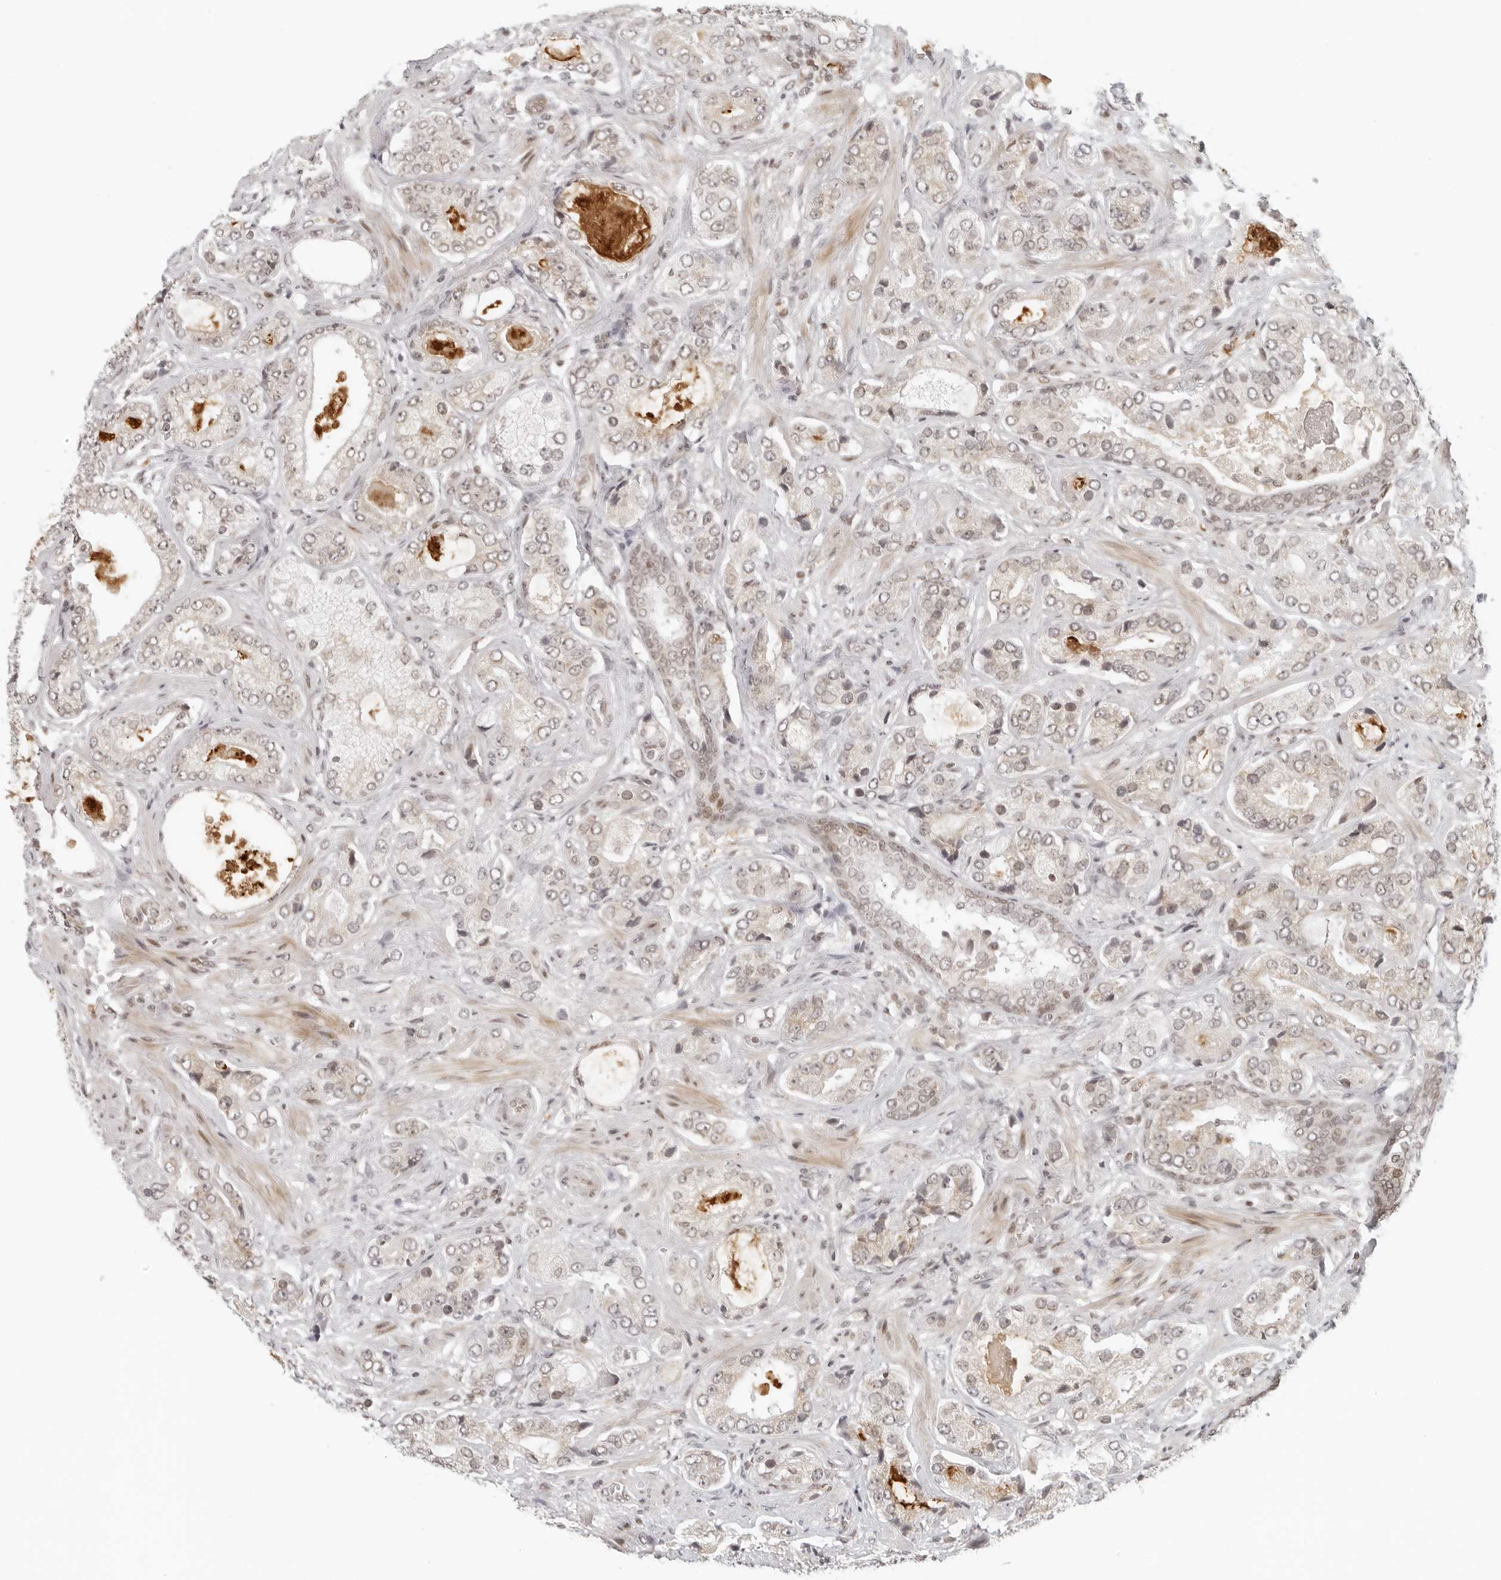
{"staining": {"intensity": "weak", "quantity": ">75%", "location": "nuclear"}, "tissue": "prostate cancer", "cell_type": "Tumor cells", "image_type": "cancer", "snomed": [{"axis": "morphology", "description": "Normal tissue, NOS"}, {"axis": "morphology", "description": "Adenocarcinoma, High grade"}, {"axis": "topography", "description": "Prostate"}, {"axis": "topography", "description": "Peripheral nerve tissue"}], "caption": "High-magnification brightfield microscopy of prostate high-grade adenocarcinoma stained with DAB (brown) and counterstained with hematoxylin (blue). tumor cells exhibit weak nuclear positivity is appreciated in approximately>75% of cells.", "gene": "ZNF407", "patient": {"sex": "male", "age": 59}}